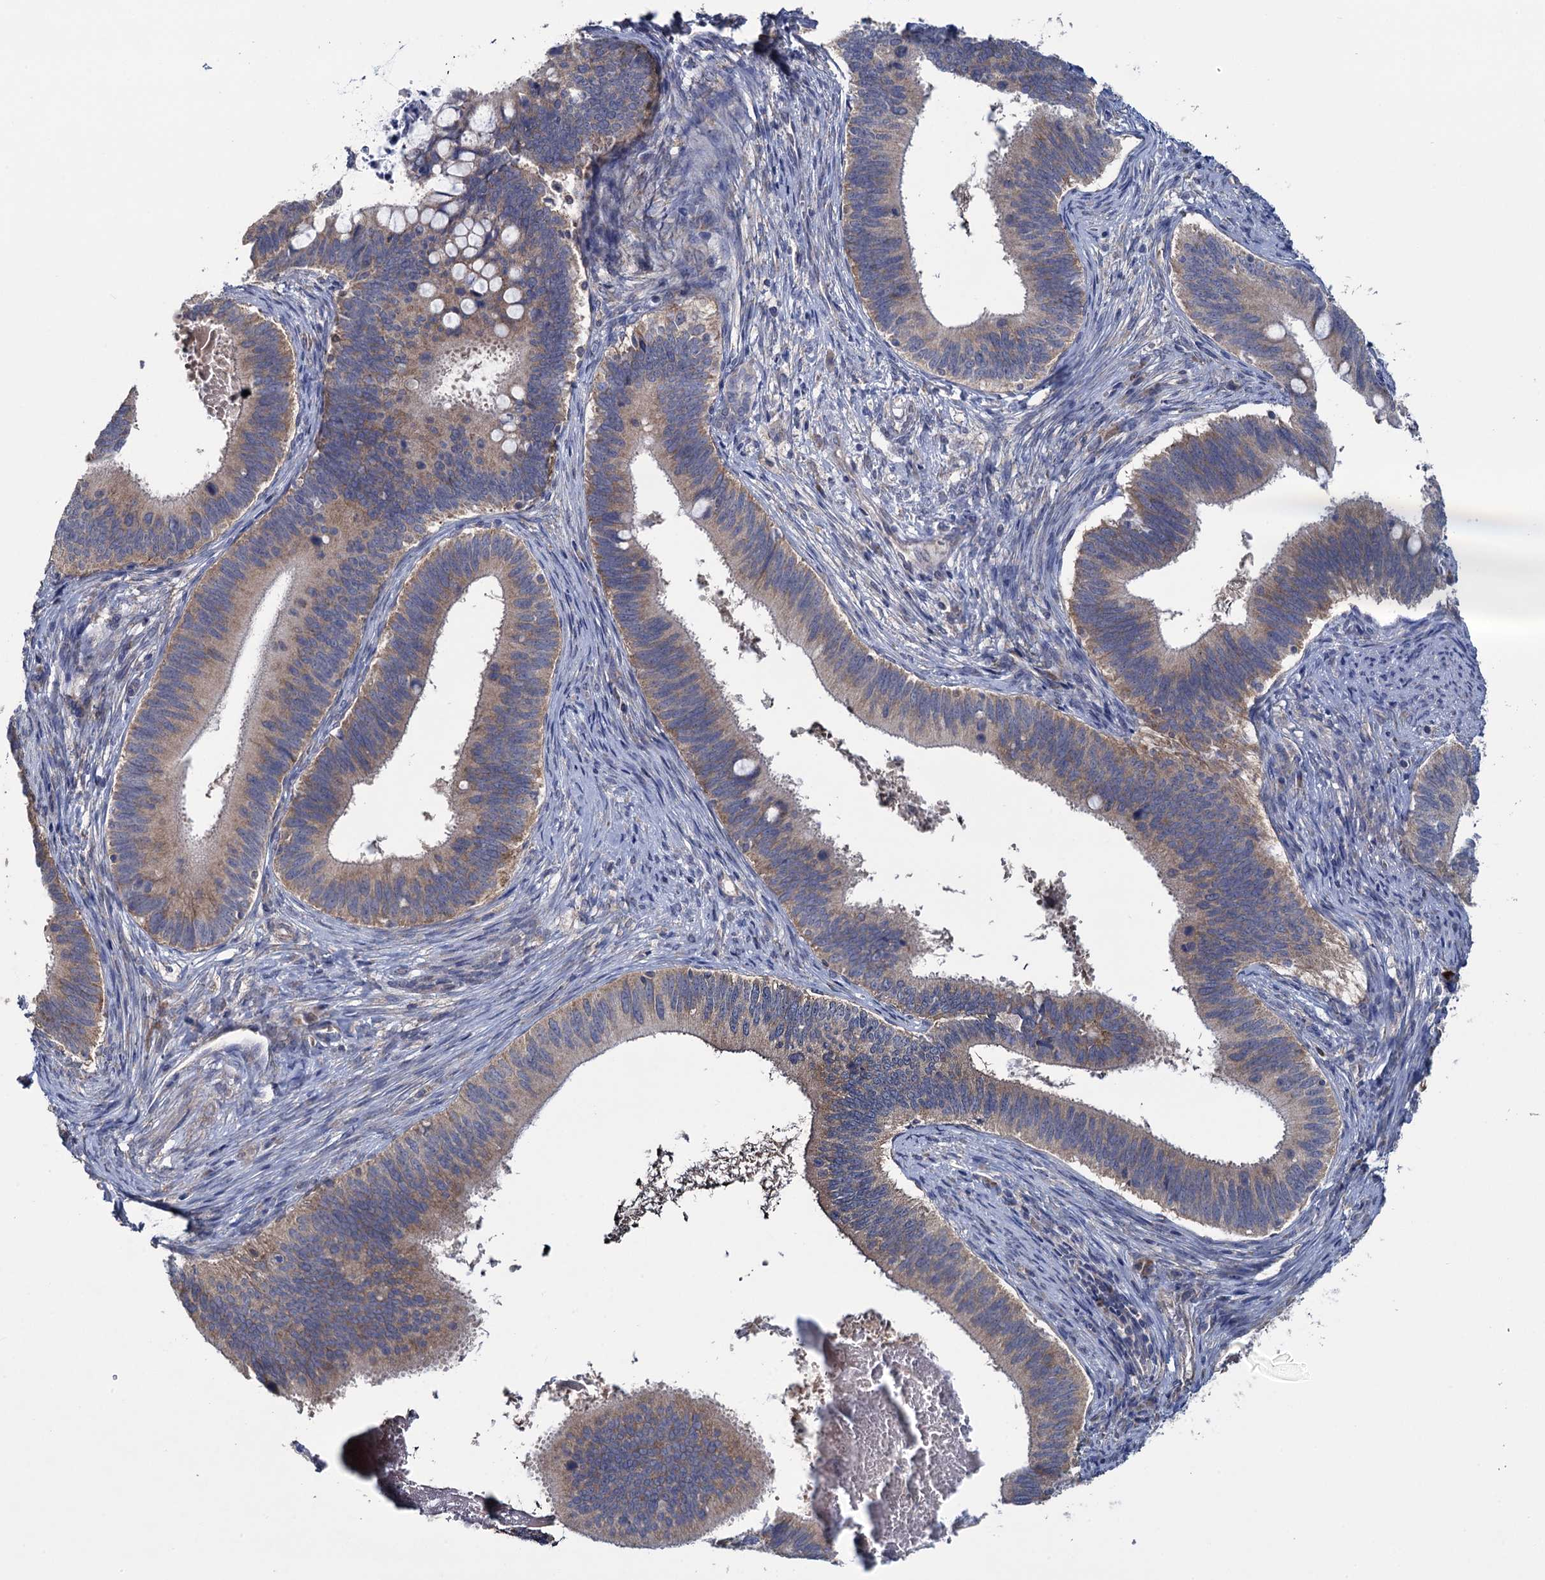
{"staining": {"intensity": "moderate", "quantity": ">75%", "location": "cytoplasmic/membranous"}, "tissue": "cervical cancer", "cell_type": "Tumor cells", "image_type": "cancer", "snomed": [{"axis": "morphology", "description": "Adenocarcinoma, NOS"}, {"axis": "topography", "description": "Cervix"}], "caption": "Immunohistochemical staining of cervical adenocarcinoma demonstrates medium levels of moderate cytoplasmic/membranous protein expression in approximately >75% of tumor cells. (brown staining indicates protein expression, while blue staining denotes nuclei).", "gene": "GSTM2", "patient": {"sex": "female", "age": 42}}